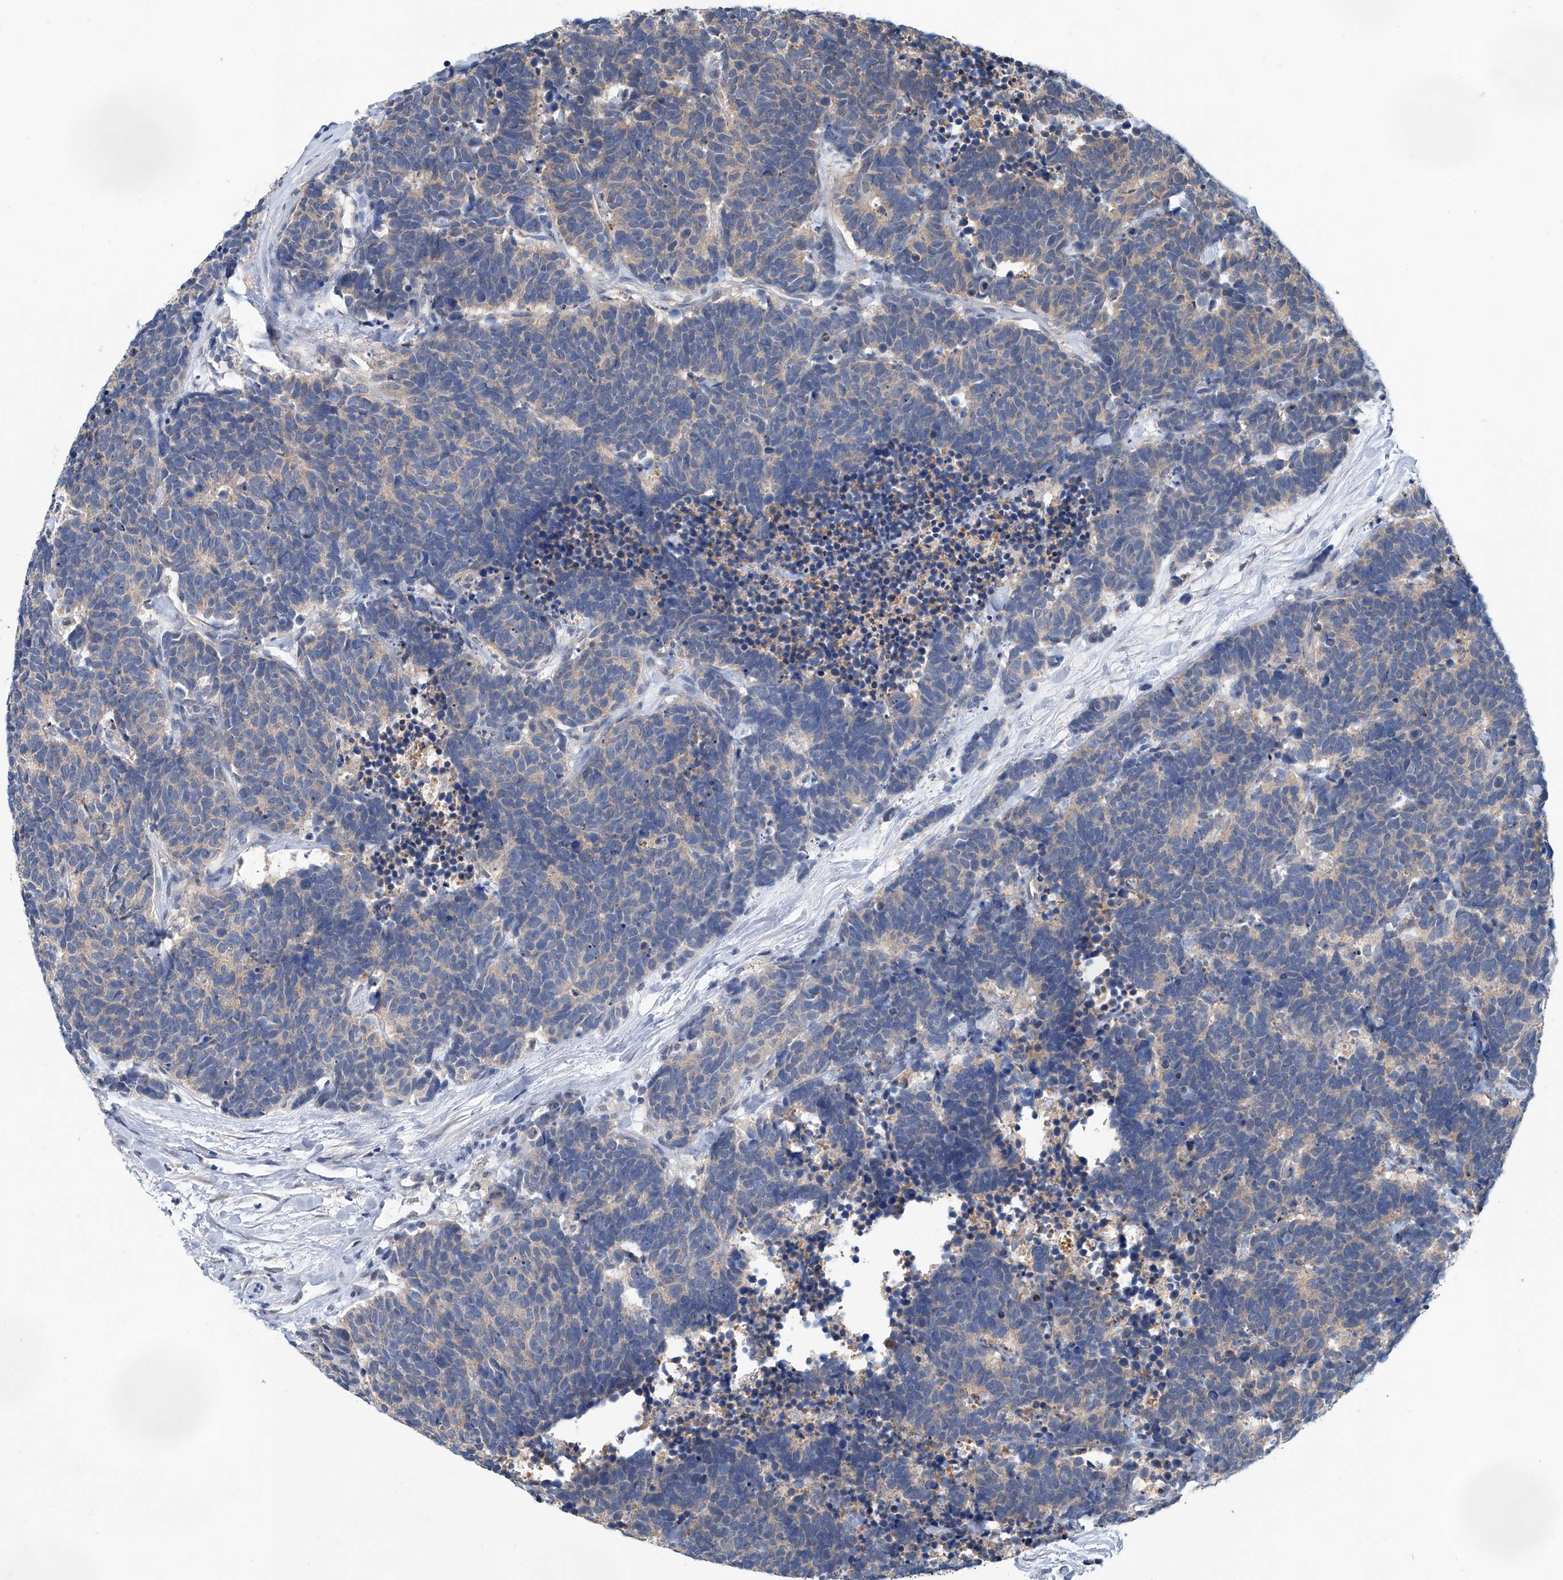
{"staining": {"intensity": "weak", "quantity": "<25%", "location": "cytoplasmic/membranous"}, "tissue": "carcinoid", "cell_type": "Tumor cells", "image_type": "cancer", "snomed": [{"axis": "morphology", "description": "Carcinoma, NOS"}, {"axis": "morphology", "description": "Carcinoid, malignant, NOS"}, {"axis": "topography", "description": "Urinary bladder"}], "caption": "Immunohistochemistry photomicrograph of neoplastic tissue: carcinoid (malignant) stained with DAB (3,3'-diaminobenzidine) displays no significant protein positivity in tumor cells.", "gene": "CLK1", "patient": {"sex": "male", "age": 57}}